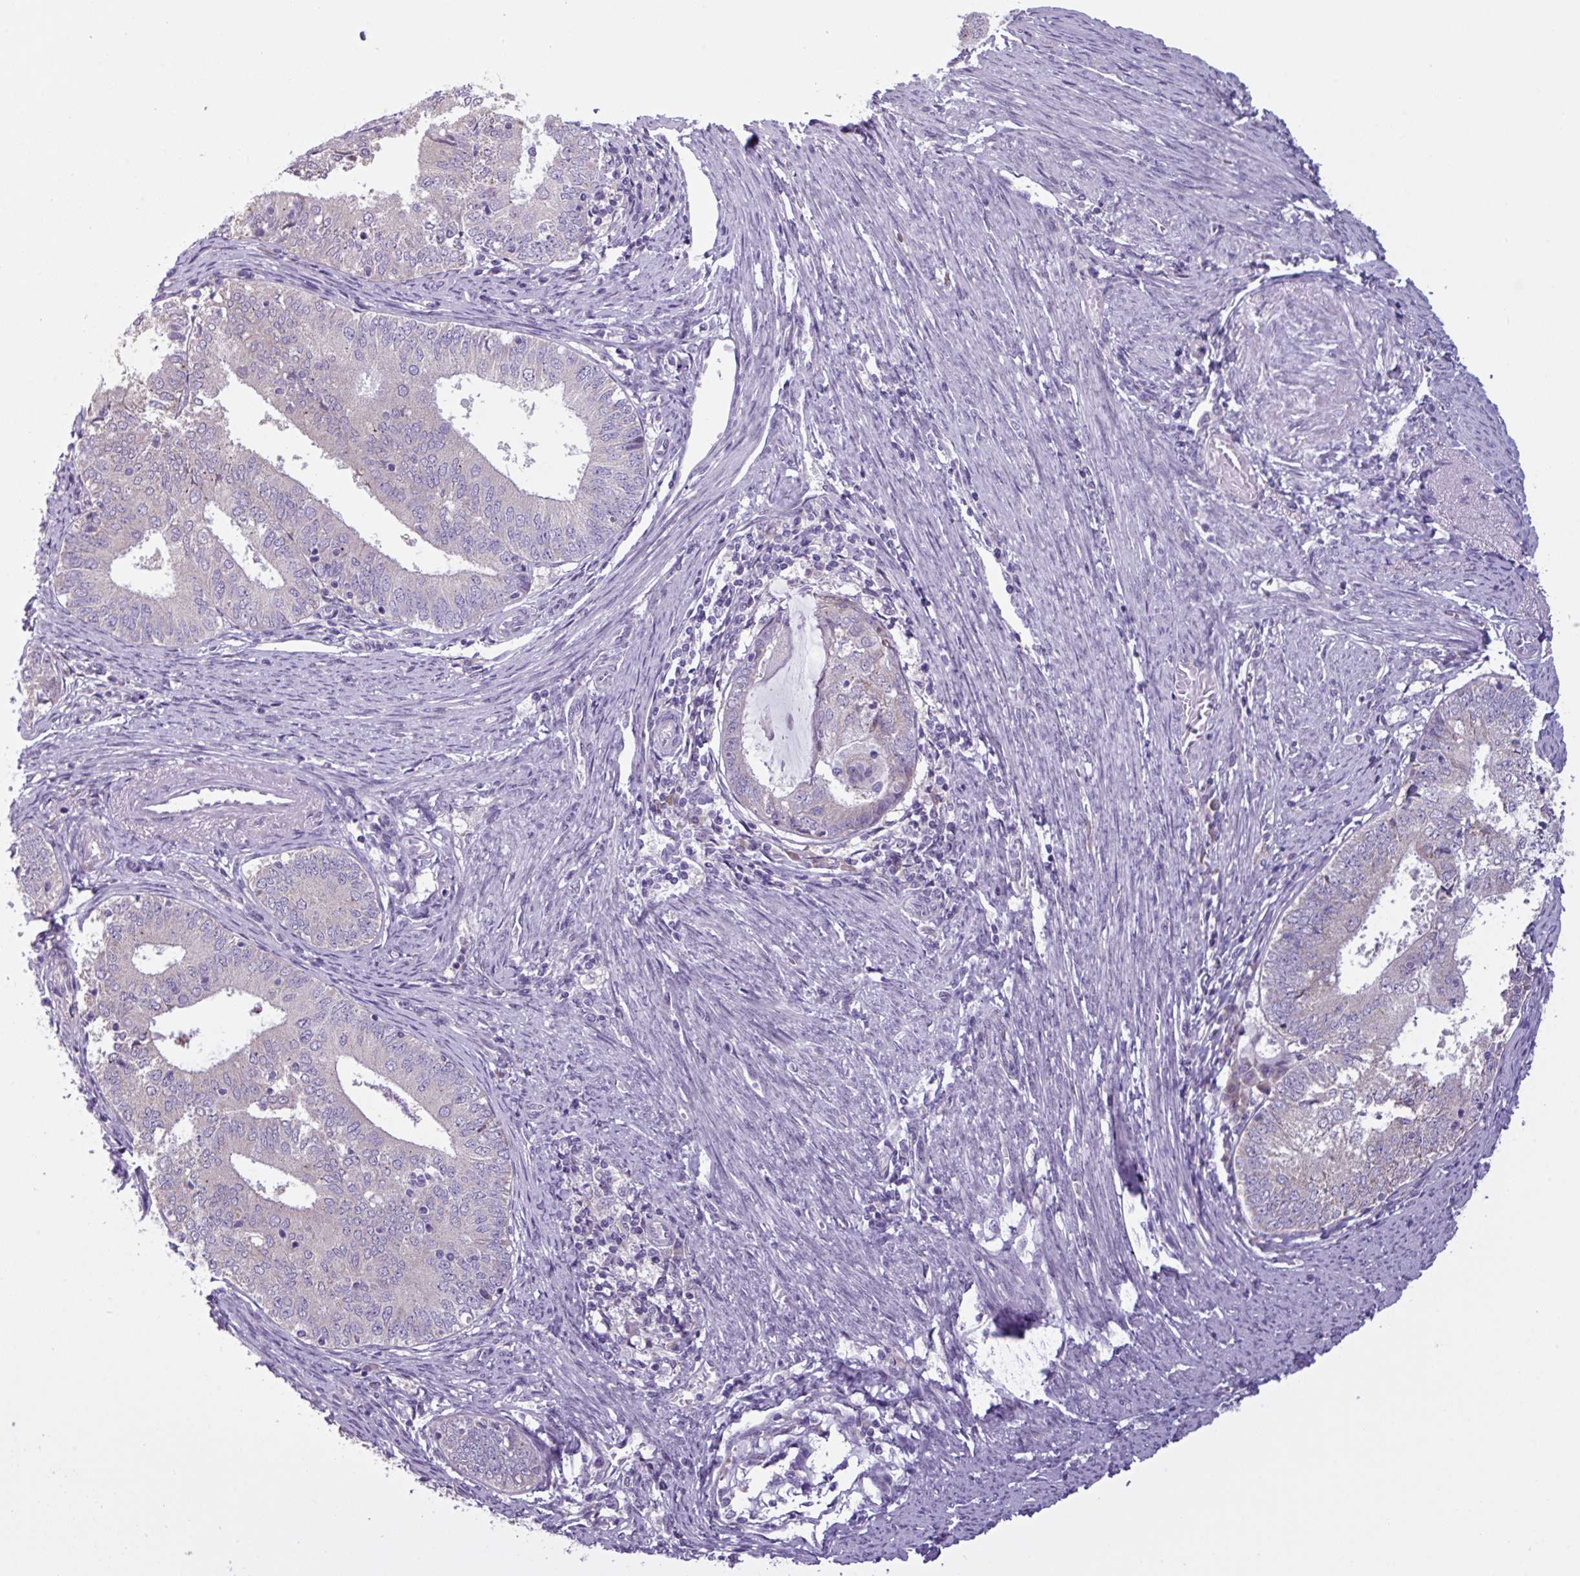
{"staining": {"intensity": "negative", "quantity": "none", "location": "none"}, "tissue": "endometrial cancer", "cell_type": "Tumor cells", "image_type": "cancer", "snomed": [{"axis": "morphology", "description": "Adenocarcinoma, NOS"}, {"axis": "topography", "description": "Endometrium"}], "caption": "Tumor cells show no significant expression in endometrial cancer (adenocarcinoma).", "gene": "C20orf27", "patient": {"sex": "female", "age": 57}}